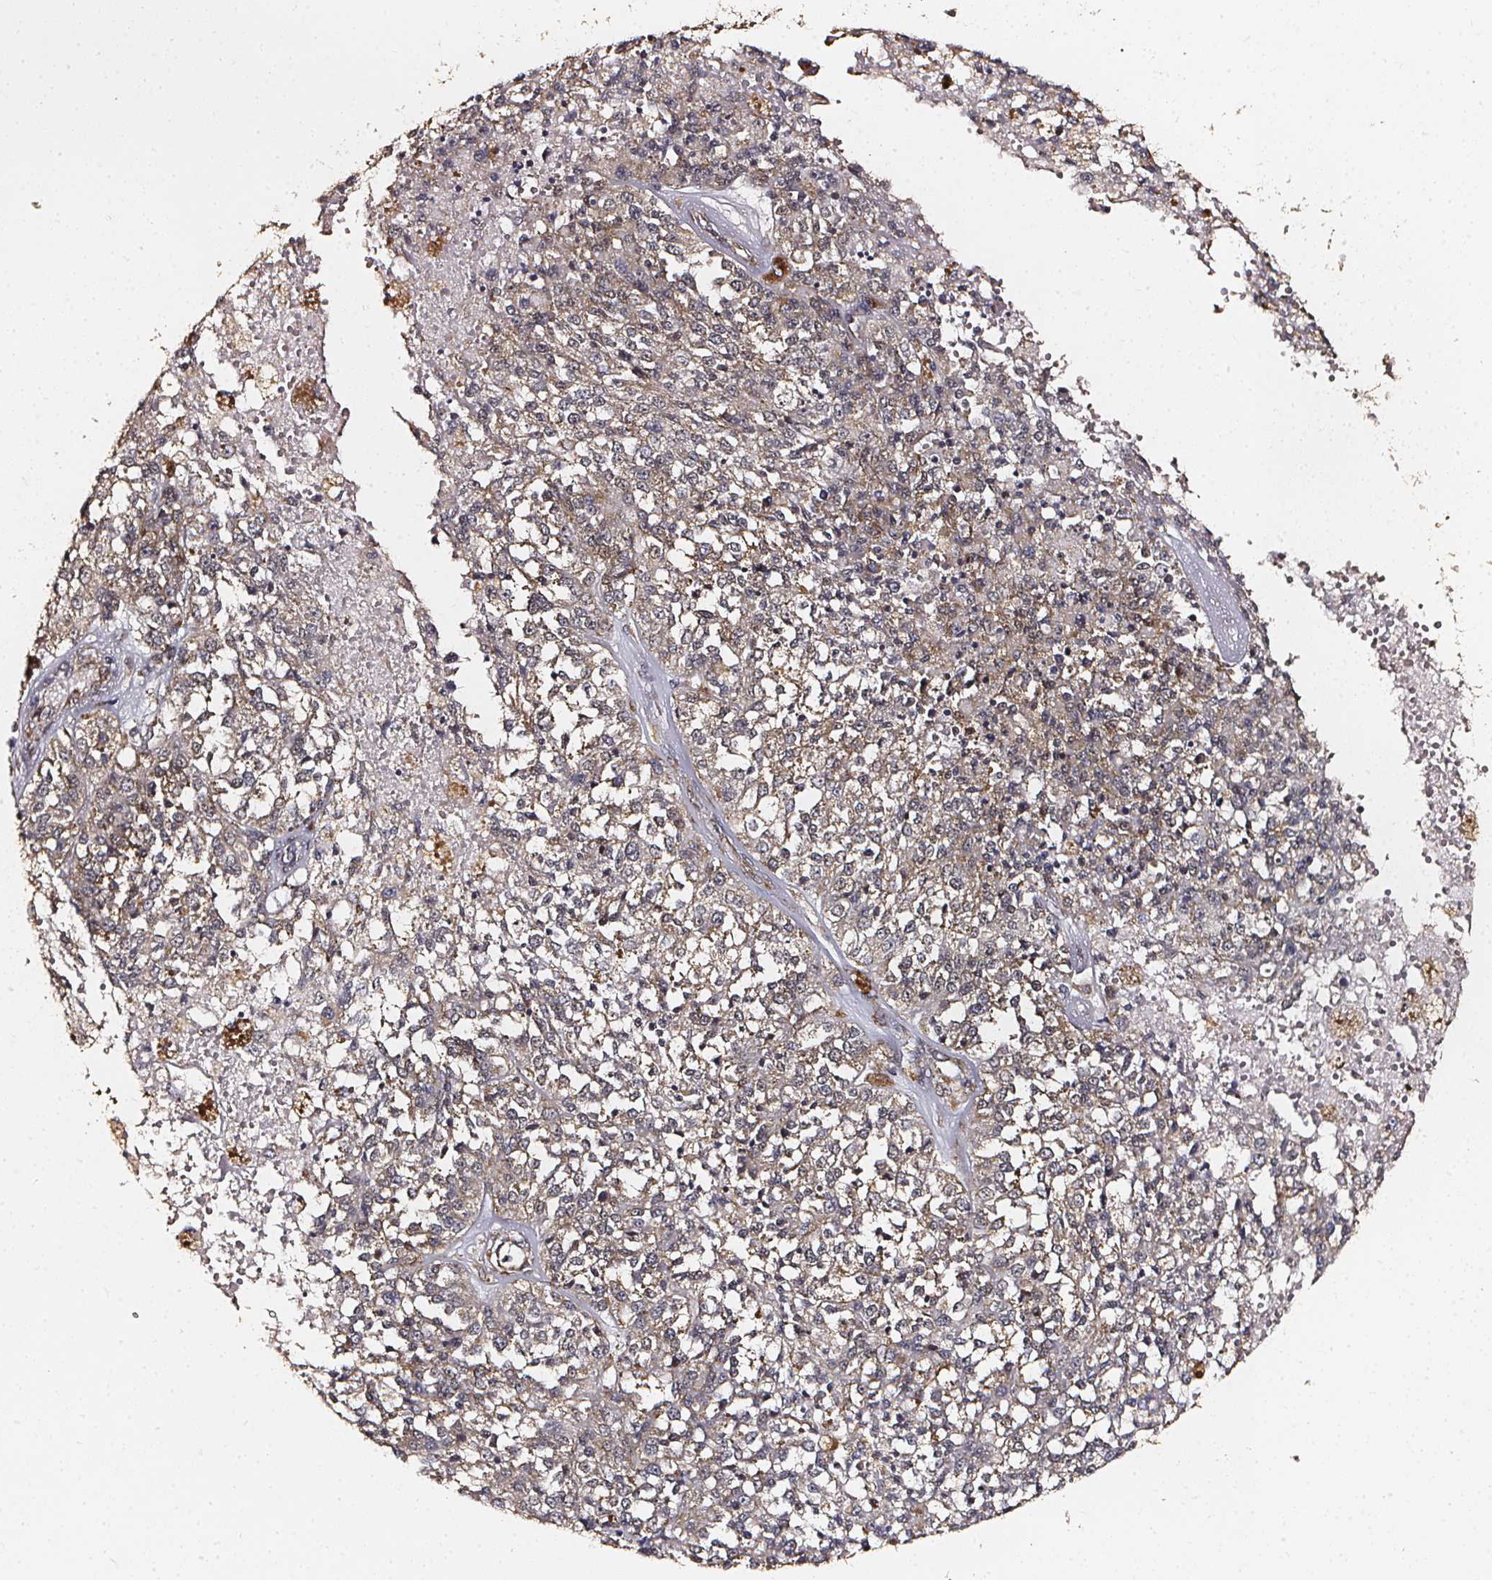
{"staining": {"intensity": "negative", "quantity": "none", "location": "none"}, "tissue": "melanoma", "cell_type": "Tumor cells", "image_type": "cancer", "snomed": [{"axis": "morphology", "description": "Malignant melanoma, Metastatic site"}, {"axis": "topography", "description": "Lymph node"}], "caption": "DAB (3,3'-diaminobenzidine) immunohistochemical staining of melanoma shows no significant positivity in tumor cells. (DAB (3,3'-diaminobenzidine) IHC, high magnification).", "gene": "SMN1", "patient": {"sex": "female", "age": 64}}